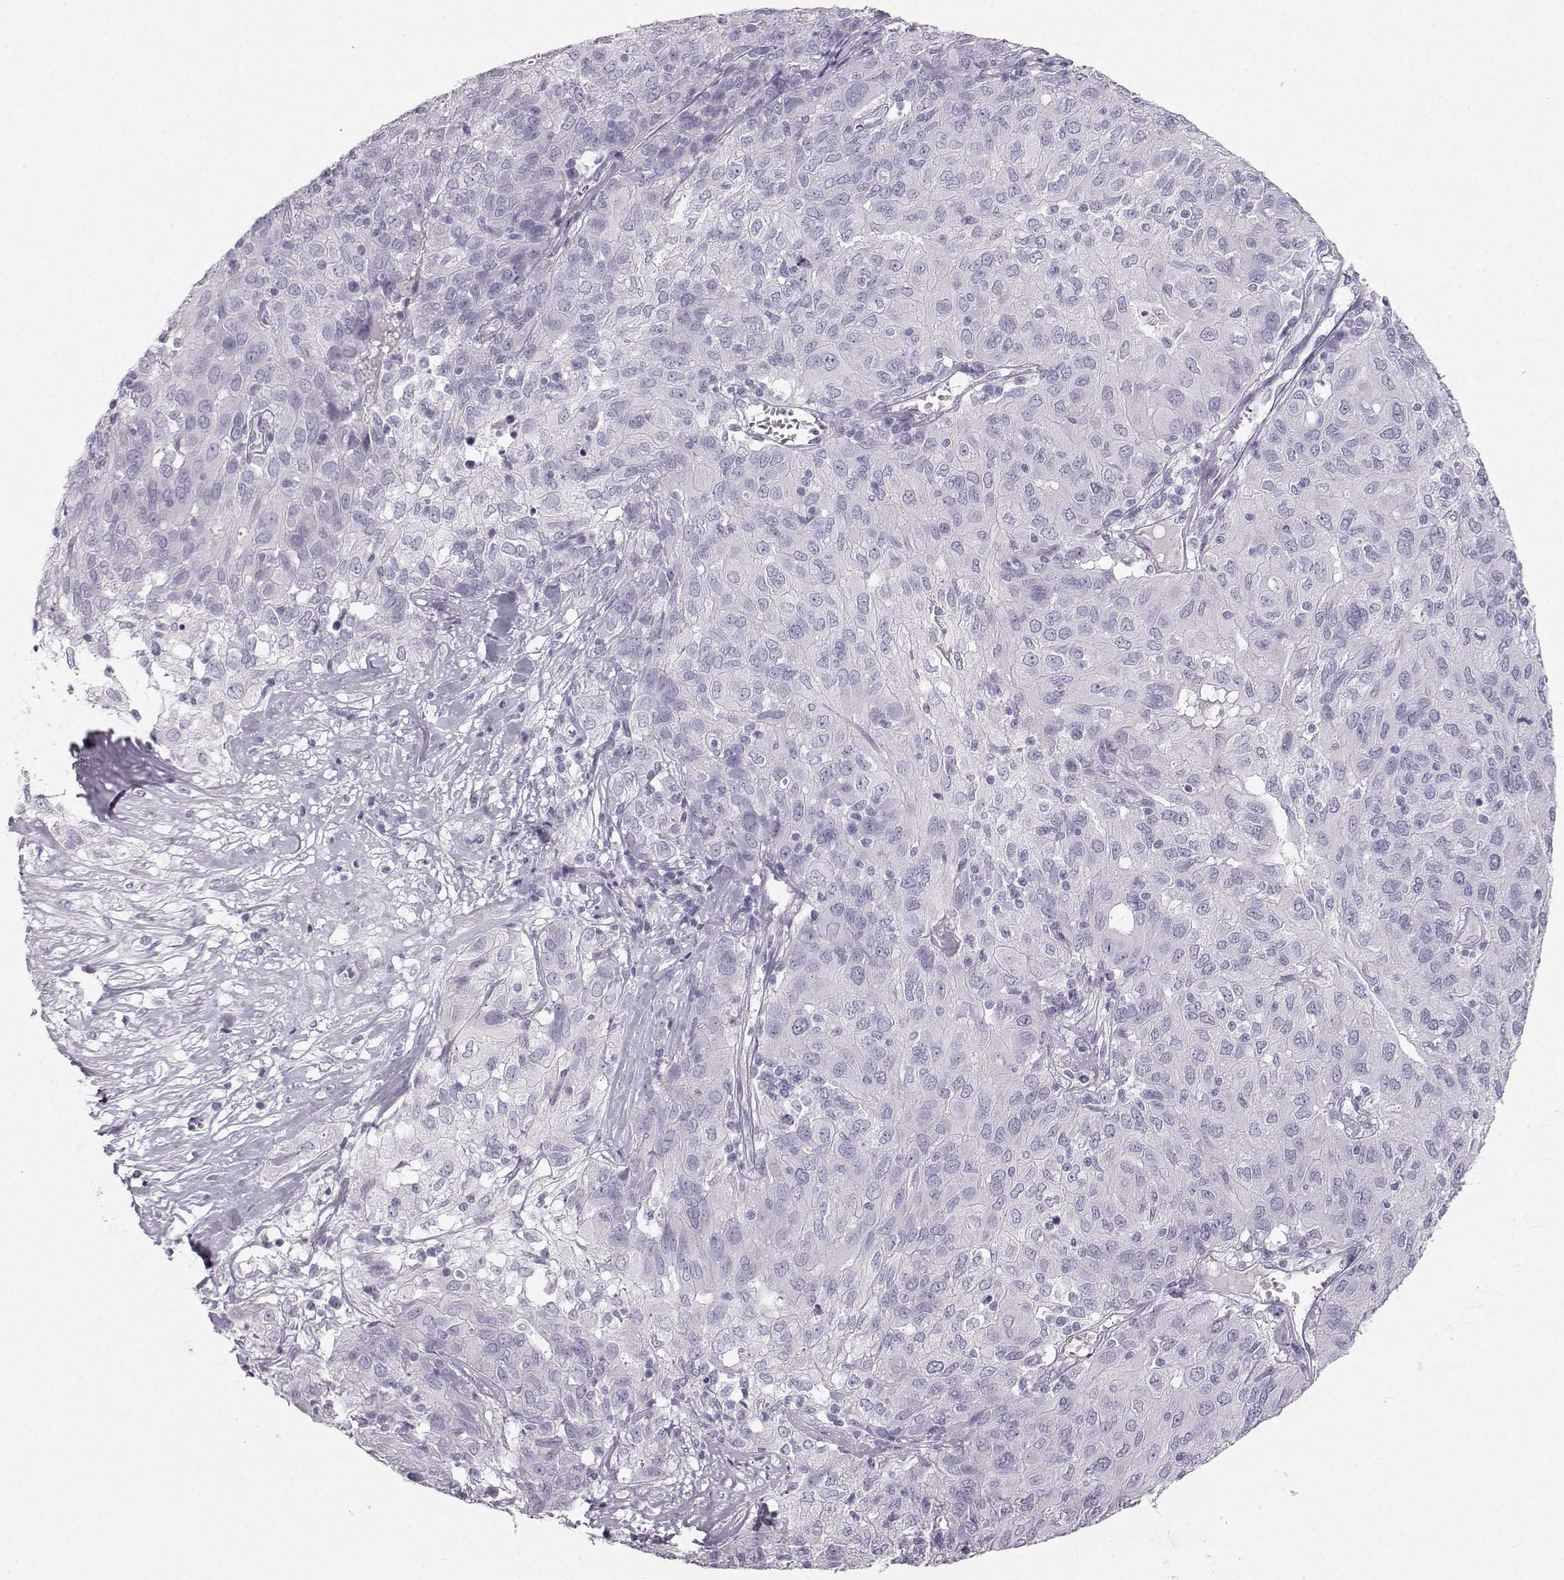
{"staining": {"intensity": "negative", "quantity": "none", "location": "none"}, "tissue": "ovarian cancer", "cell_type": "Tumor cells", "image_type": "cancer", "snomed": [{"axis": "morphology", "description": "Carcinoma, endometroid"}, {"axis": "topography", "description": "Ovary"}], "caption": "High power microscopy micrograph of an immunohistochemistry (IHC) histopathology image of ovarian cancer (endometroid carcinoma), revealing no significant staining in tumor cells.", "gene": "CASR", "patient": {"sex": "female", "age": 50}}